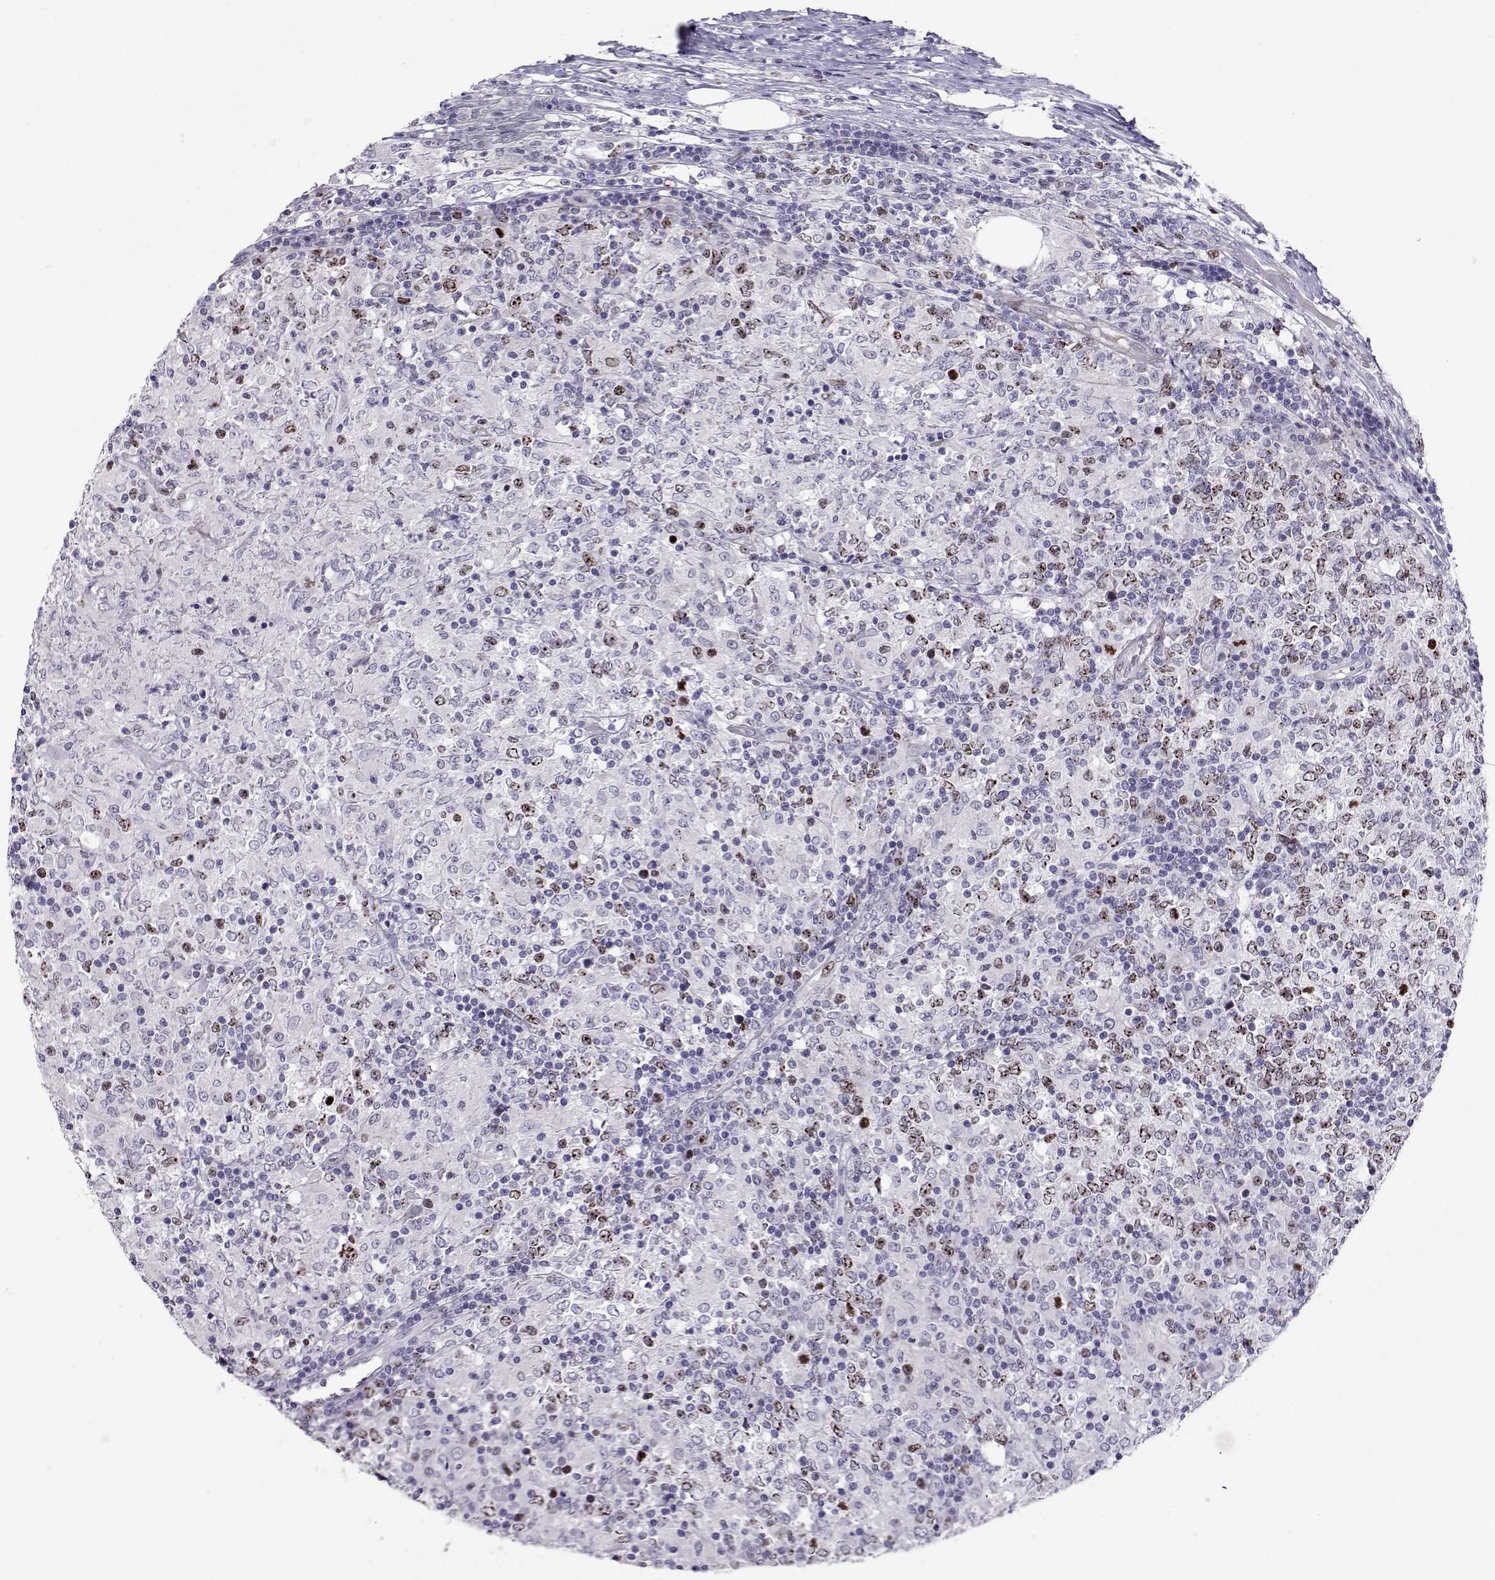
{"staining": {"intensity": "weak", "quantity": "25%-75%", "location": "nuclear"}, "tissue": "lymphoma", "cell_type": "Tumor cells", "image_type": "cancer", "snomed": [{"axis": "morphology", "description": "Malignant lymphoma, non-Hodgkin's type, High grade"}, {"axis": "topography", "description": "Lymph node"}], "caption": "Malignant lymphoma, non-Hodgkin's type (high-grade) was stained to show a protein in brown. There is low levels of weak nuclear positivity in approximately 25%-75% of tumor cells.", "gene": "NPW", "patient": {"sex": "female", "age": 84}}